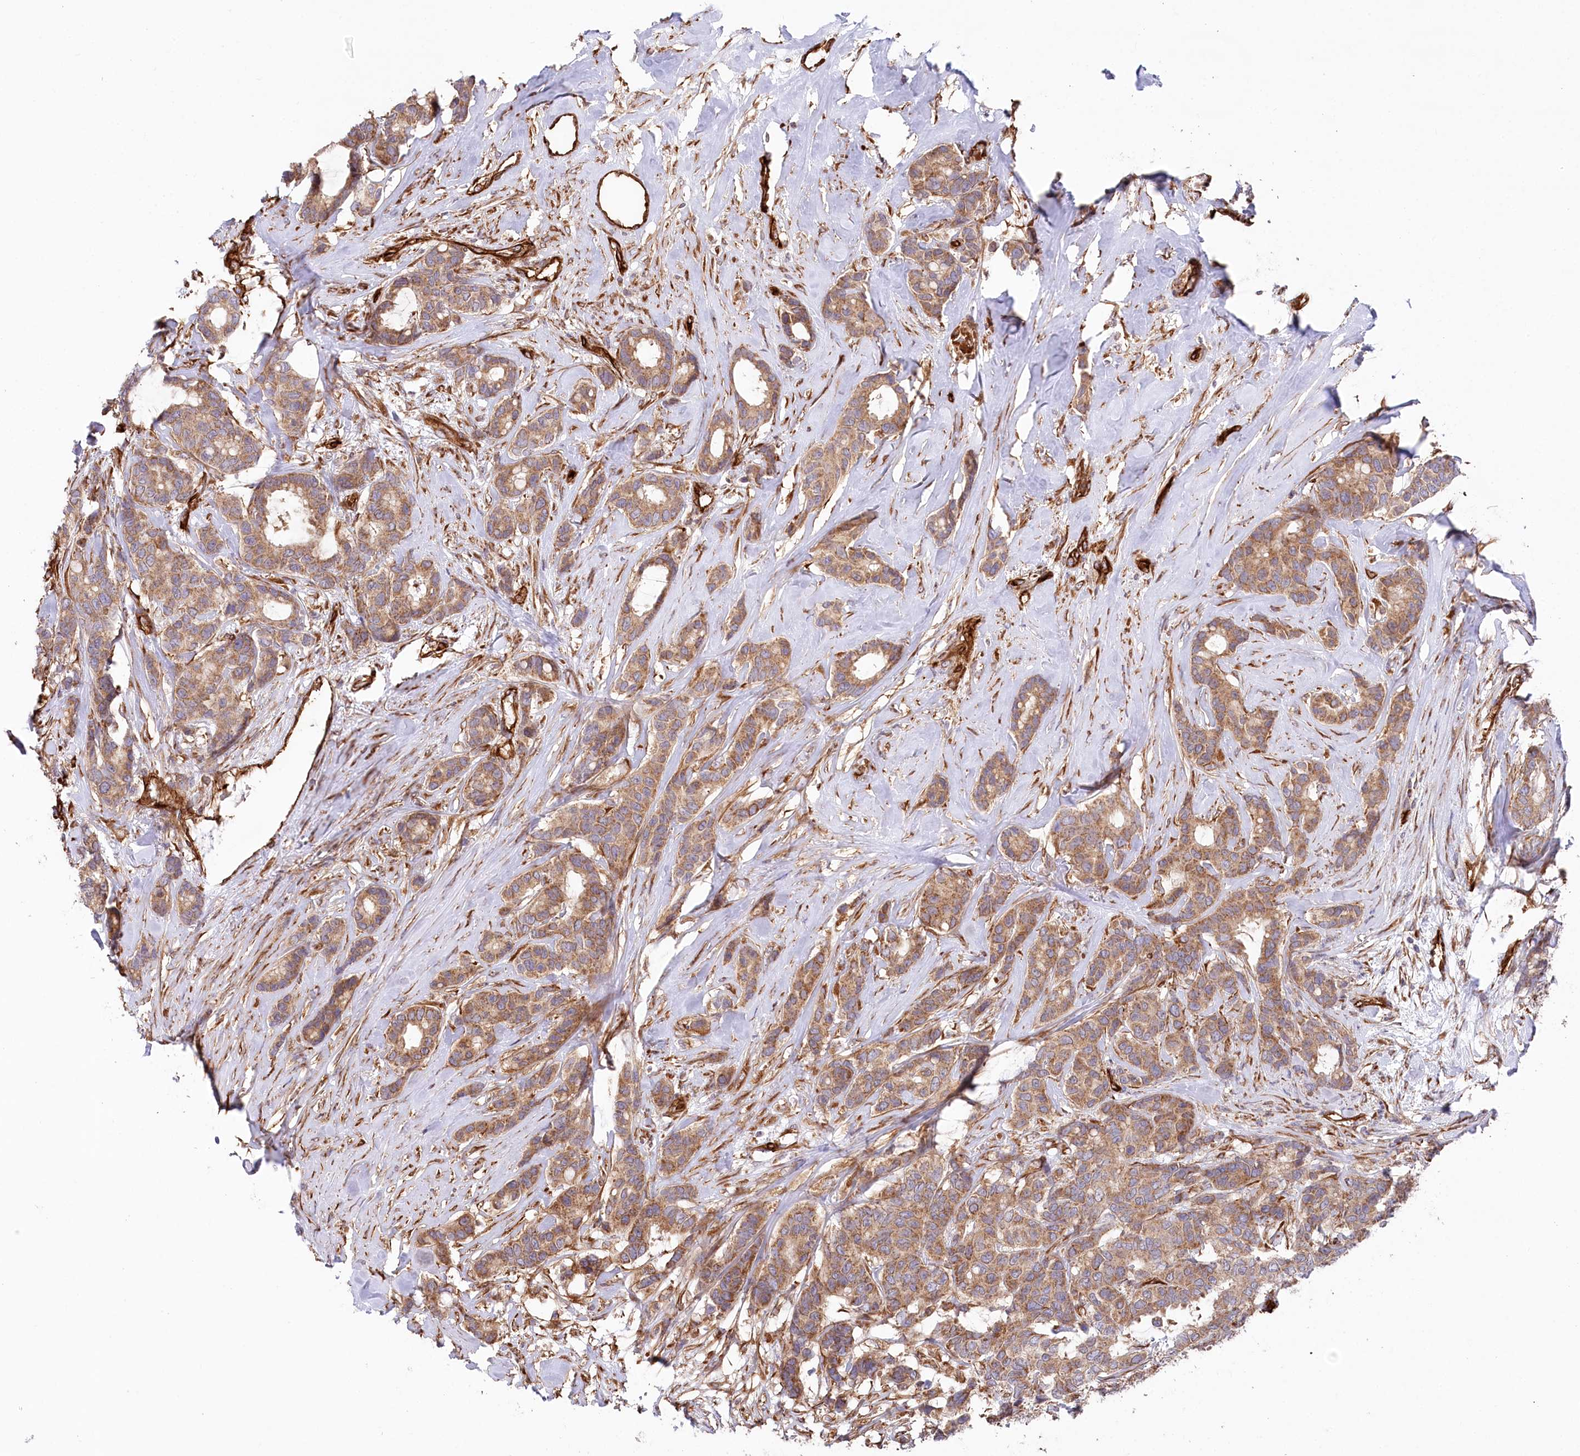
{"staining": {"intensity": "moderate", "quantity": ">75%", "location": "cytoplasmic/membranous"}, "tissue": "breast cancer", "cell_type": "Tumor cells", "image_type": "cancer", "snomed": [{"axis": "morphology", "description": "Duct carcinoma"}, {"axis": "topography", "description": "Breast"}], "caption": "Protein expression analysis of intraductal carcinoma (breast) displays moderate cytoplasmic/membranous expression in approximately >75% of tumor cells.", "gene": "MTPAP", "patient": {"sex": "female", "age": 87}}